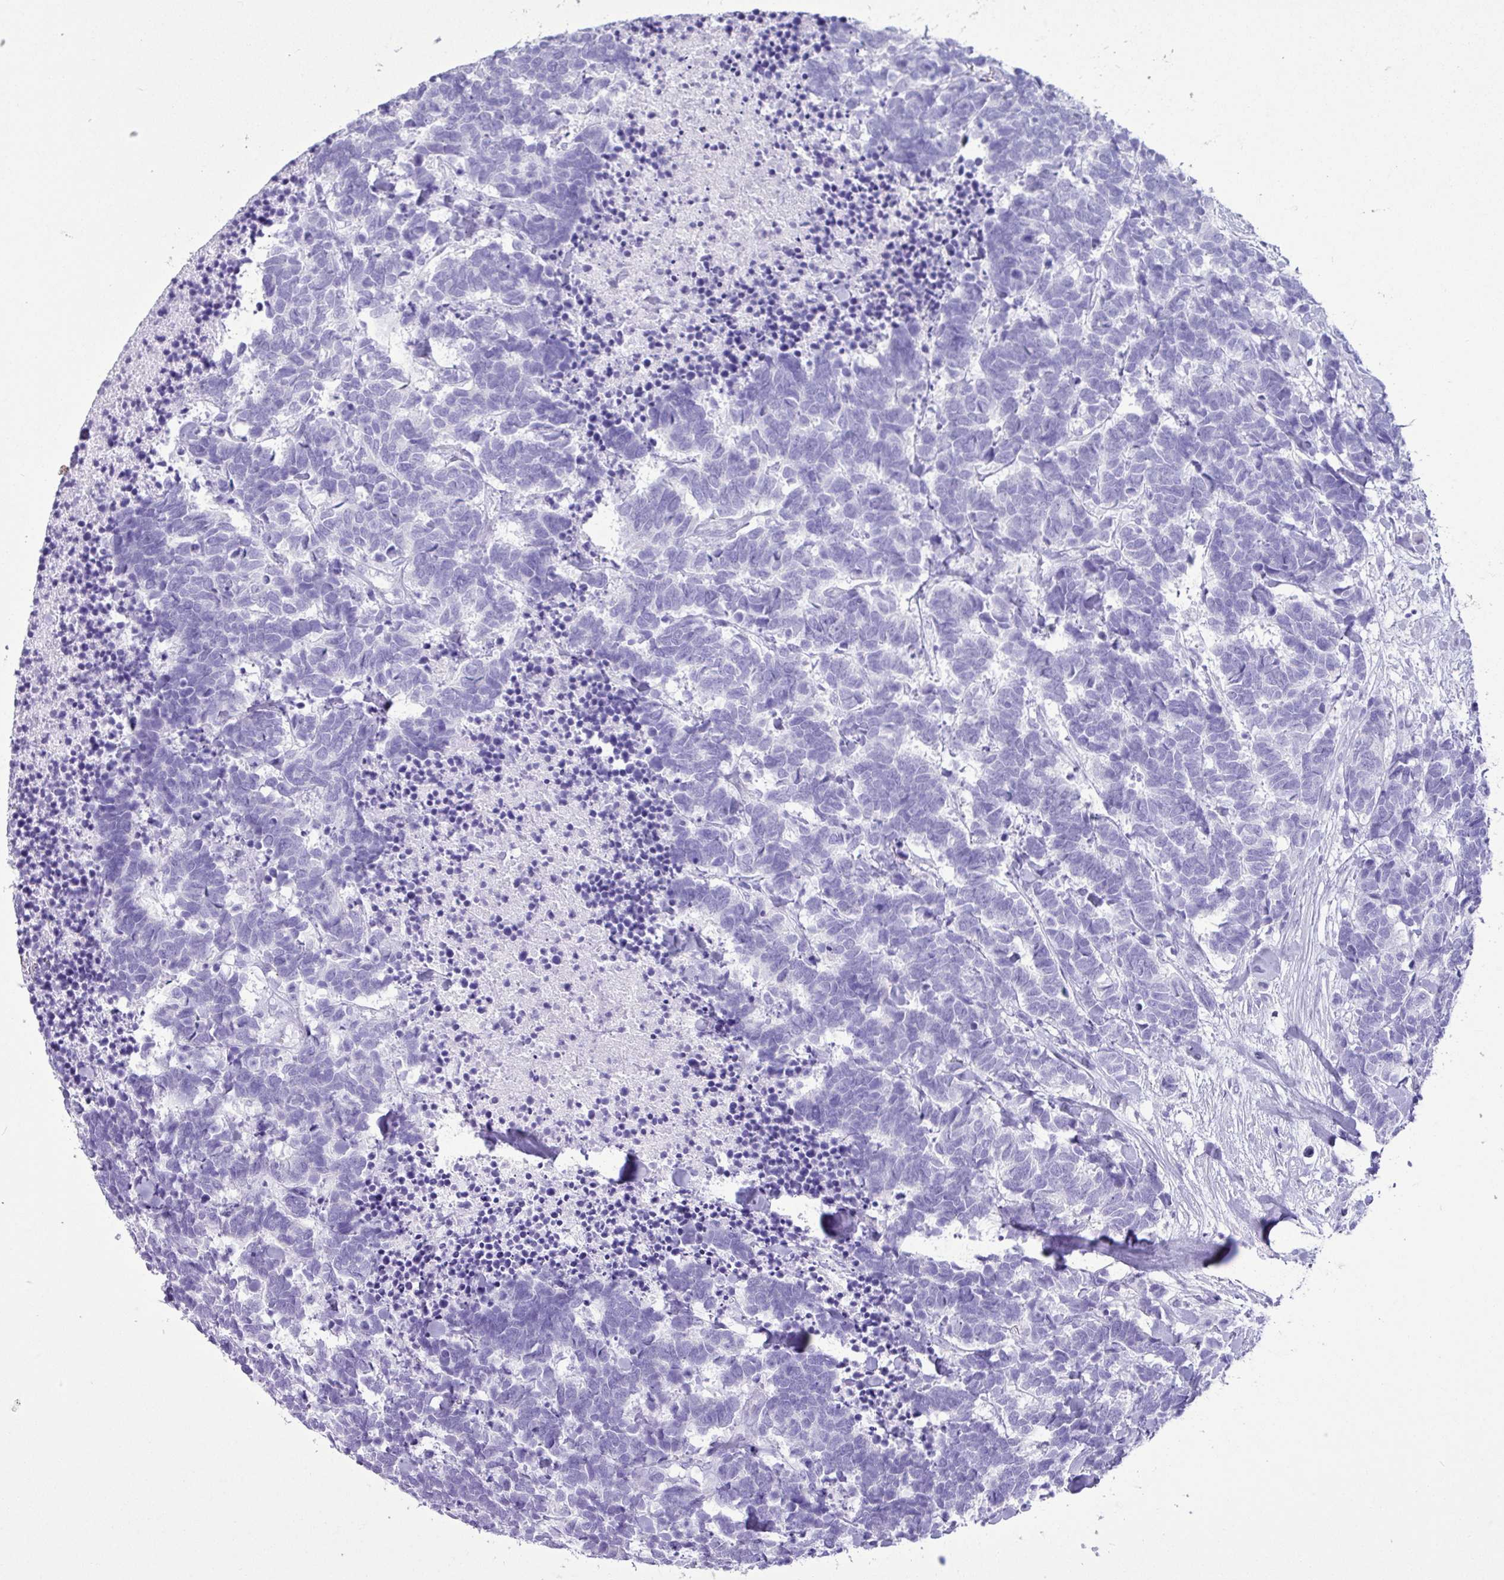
{"staining": {"intensity": "negative", "quantity": "none", "location": "none"}, "tissue": "carcinoid", "cell_type": "Tumor cells", "image_type": "cancer", "snomed": [{"axis": "morphology", "description": "Carcinoma, NOS"}, {"axis": "morphology", "description": "Carcinoid, malignant, NOS"}, {"axis": "topography", "description": "Urinary bladder"}], "caption": "Immunohistochemistry (IHC) of carcinoma exhibits no expression in tumor cells.", "gene": "CKMT2", "patient": {"sex": "male", "age": 57}}